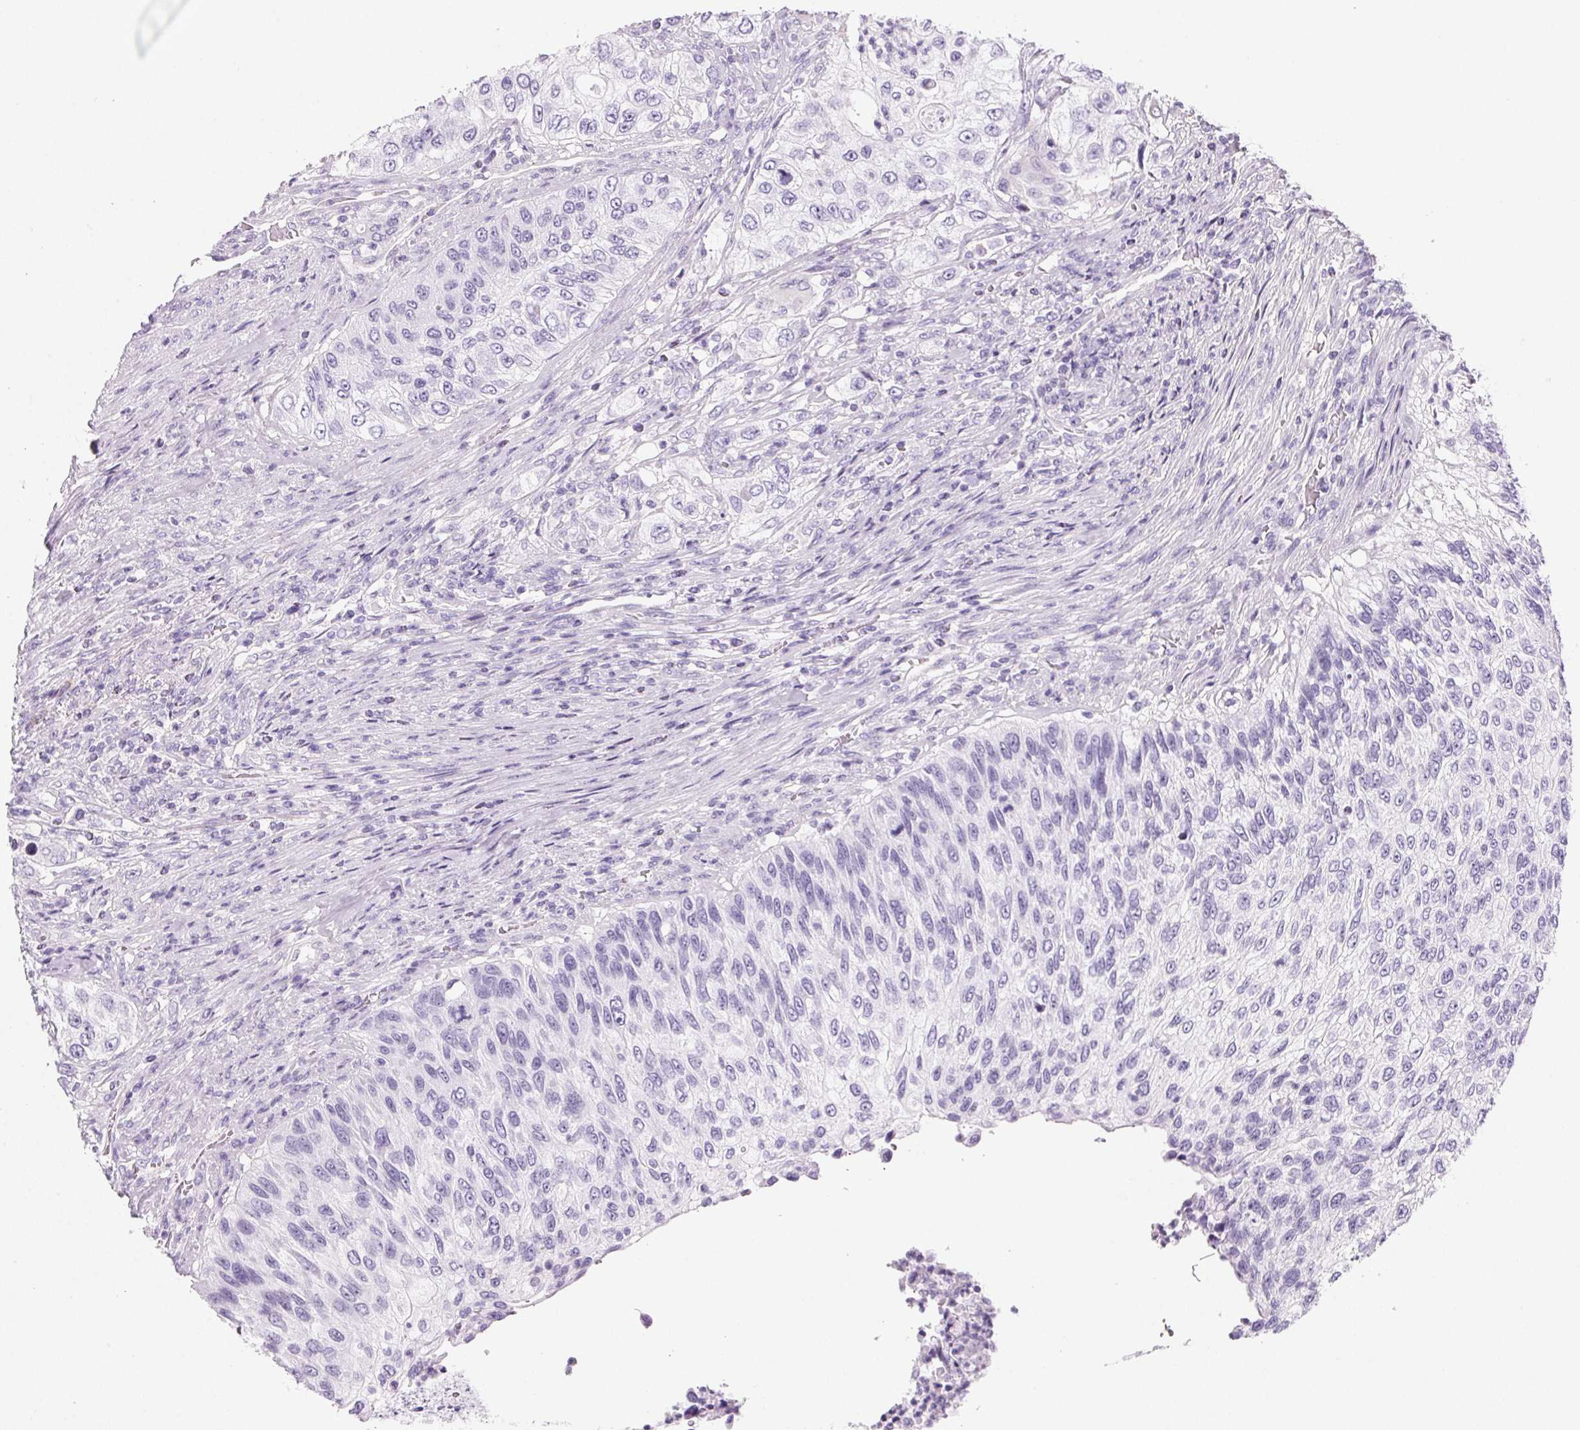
{"staining": {"intensity": "negative", "quantity": "none", "location": "none"}, "tissue": "urothelial cancer", "cell_type": "Tumor cells", "image_type": "cancer", "snomed": [{"axis": "morphology", "description": "Urothelial carcinoma, High grade"}, {"axis": "topography", "description": "Urinary bladder"}], "caption": "Urothelial carcinoma (high-grade) stained for a protein using immunohistochemistry shows no expression tumor cells.", "gene": "PRSS3", "patient": {"sex": "female", "age": 60}}